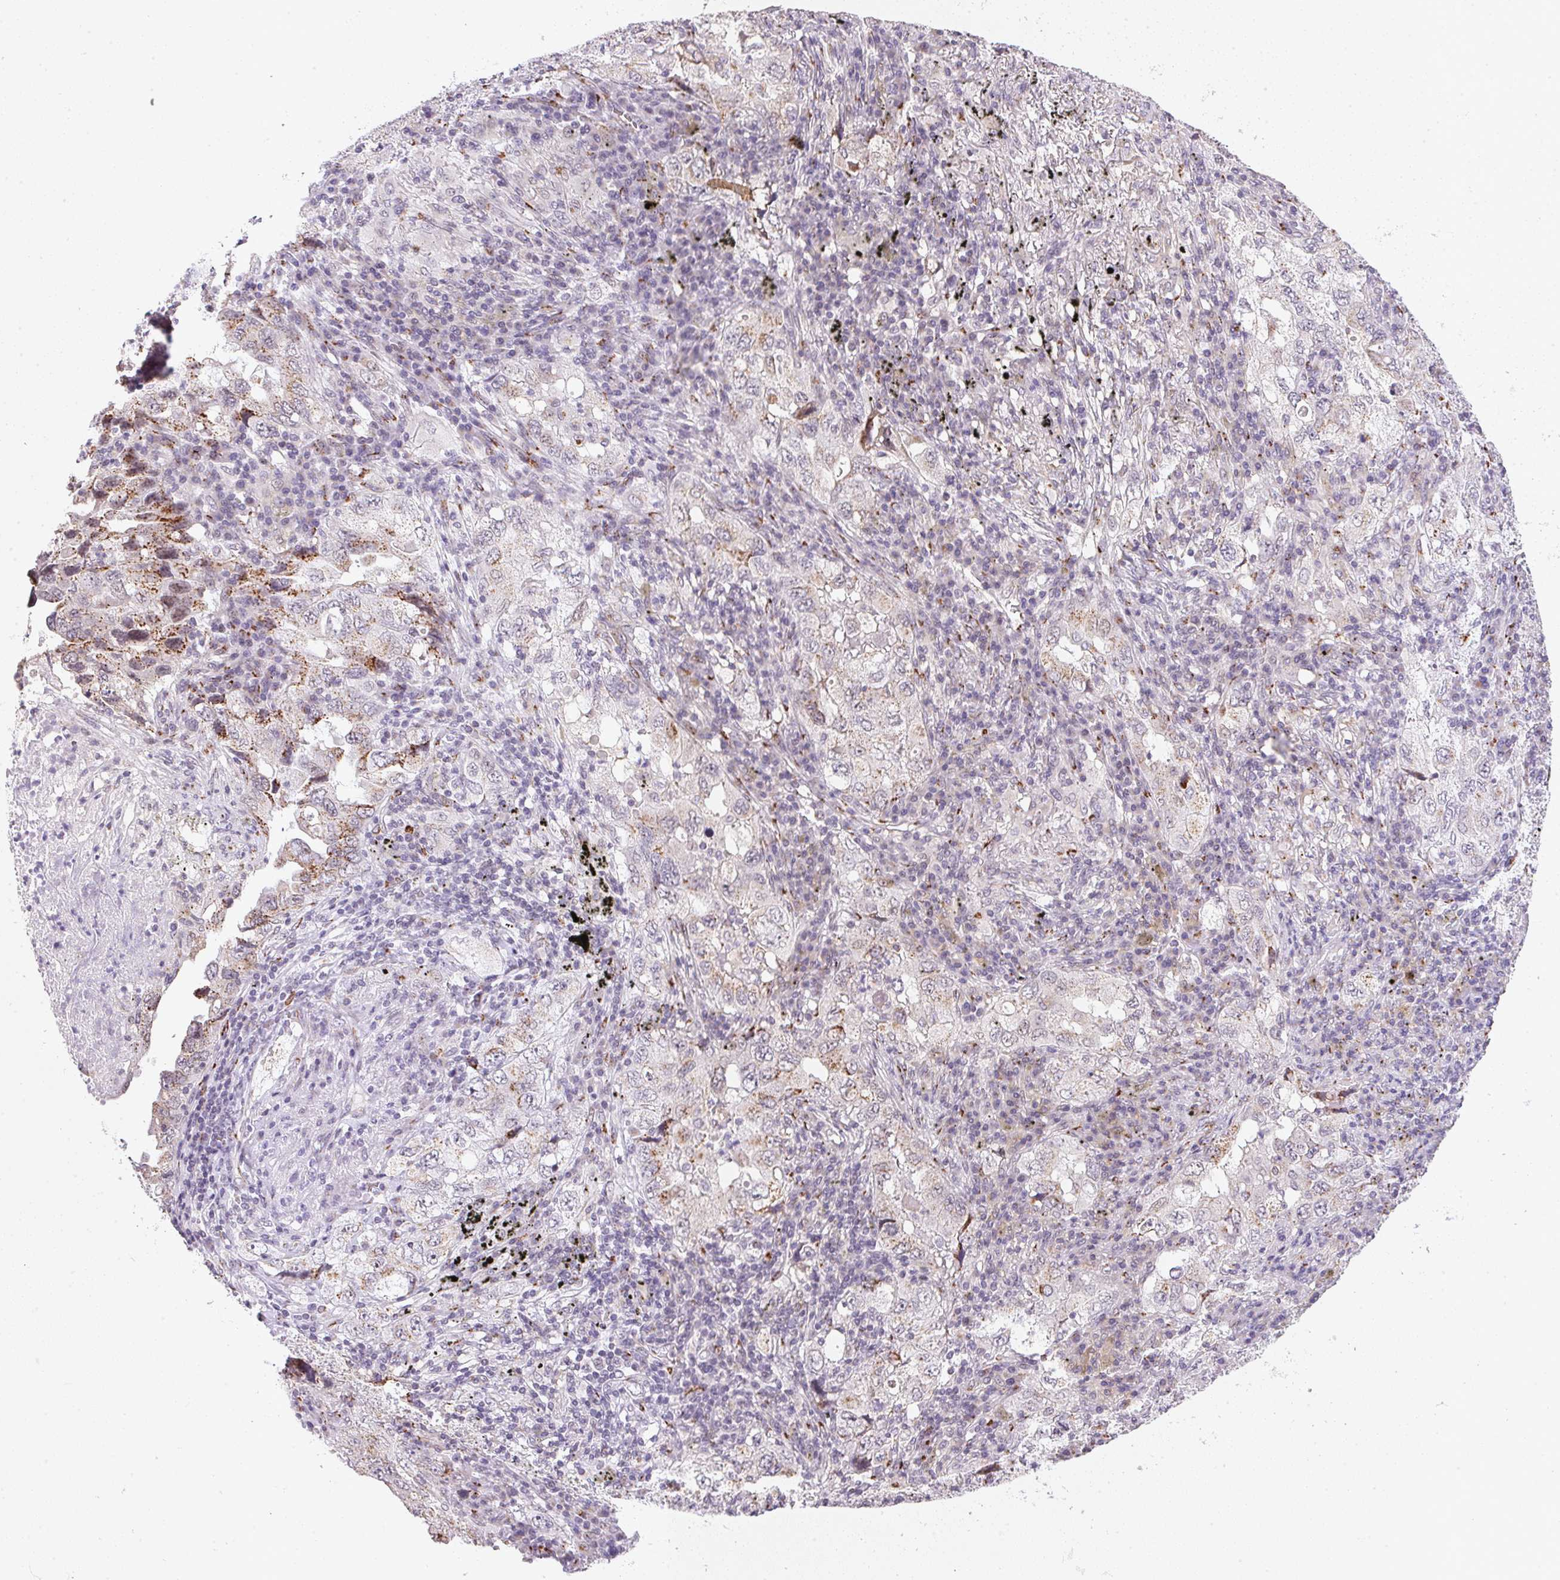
{"staining": {"intensity": "weak", "quantity": "<25%", "location": "cytoplasmic/membranous"}, "tissue": "lung cancer", "cell_type": "Tumor cells", "image_type": "cancer", "snomed": [{"axis": "morphology", "description": "Adenocarcinoma, NOS"}, {"axis": "topography", "description": "Lung"}], "caption": "Immunohistochemistry (IHC) image of neoplastic tissue: human lung adenocarcinoma stained with DAB displays no significant protein expression in tumor cells. The staining was performed using DAB to visualize the protein expression in brown, while the nuclei were stained in blue with hematoxylin (Magnification: 20x).", "gene": "RAB22A", "patient": {"sex": "female", "age": 57}}